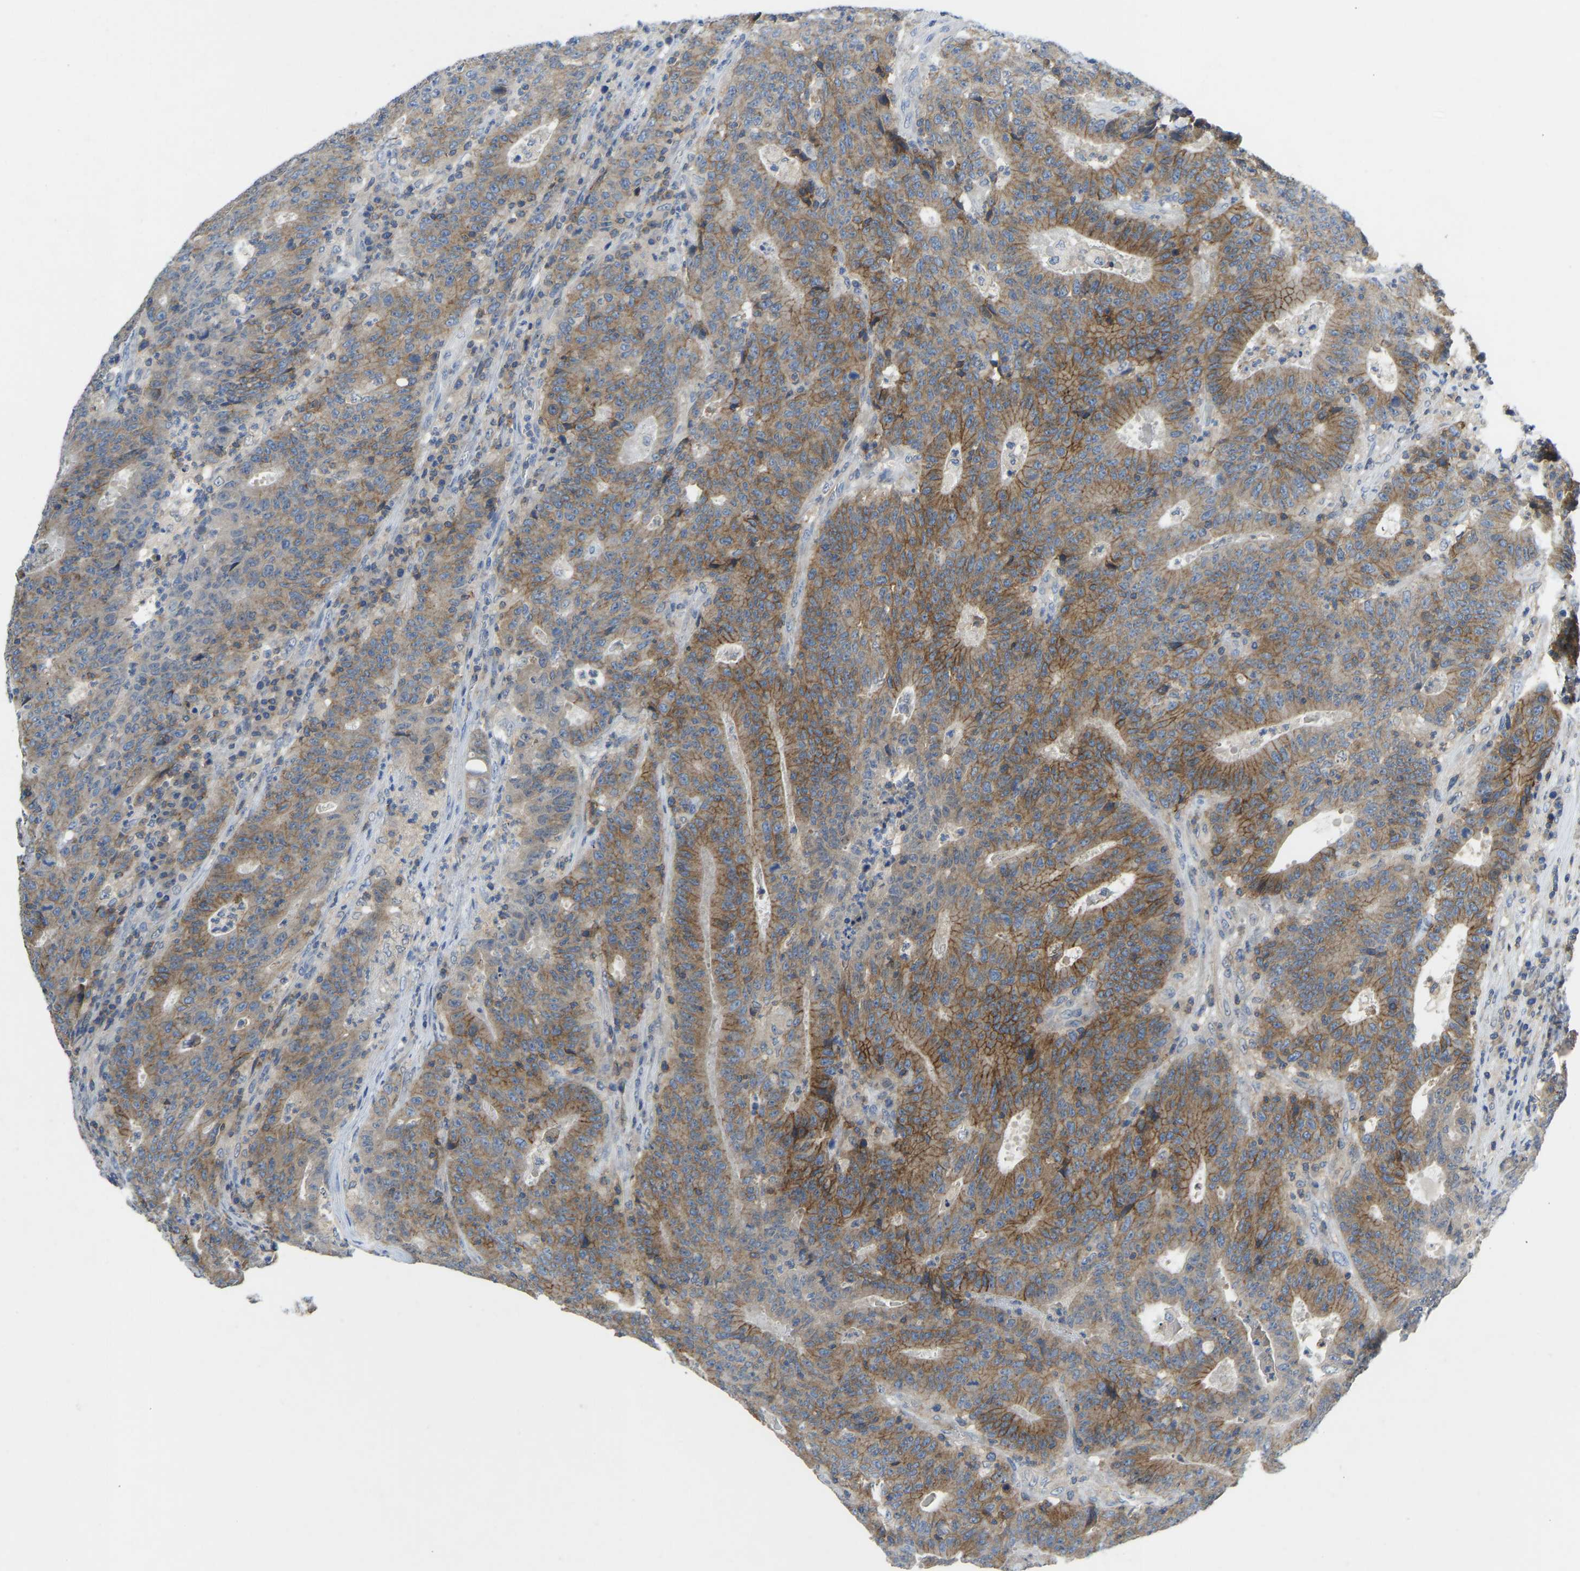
{"staining": {"intensity": "moderate", "quantity": ">75%", "location": "cytoplasmic/membranous"}, "tissue": "colorectal cancer", "cell_type": "Tumor cells", "image_type": "cancer", "snomed": [{"axis": "morphology", "description": "Adenocarcinoma, NOS"}, {"axis": "topography", "description": "Colon"}], "caption": "Moderate cytoplasmic/membranous staining is seen in about >75% of tumor cells in colorectal cancer.", "gene": "NDRG3", "patient": {"sex": "female", "age": 75}}